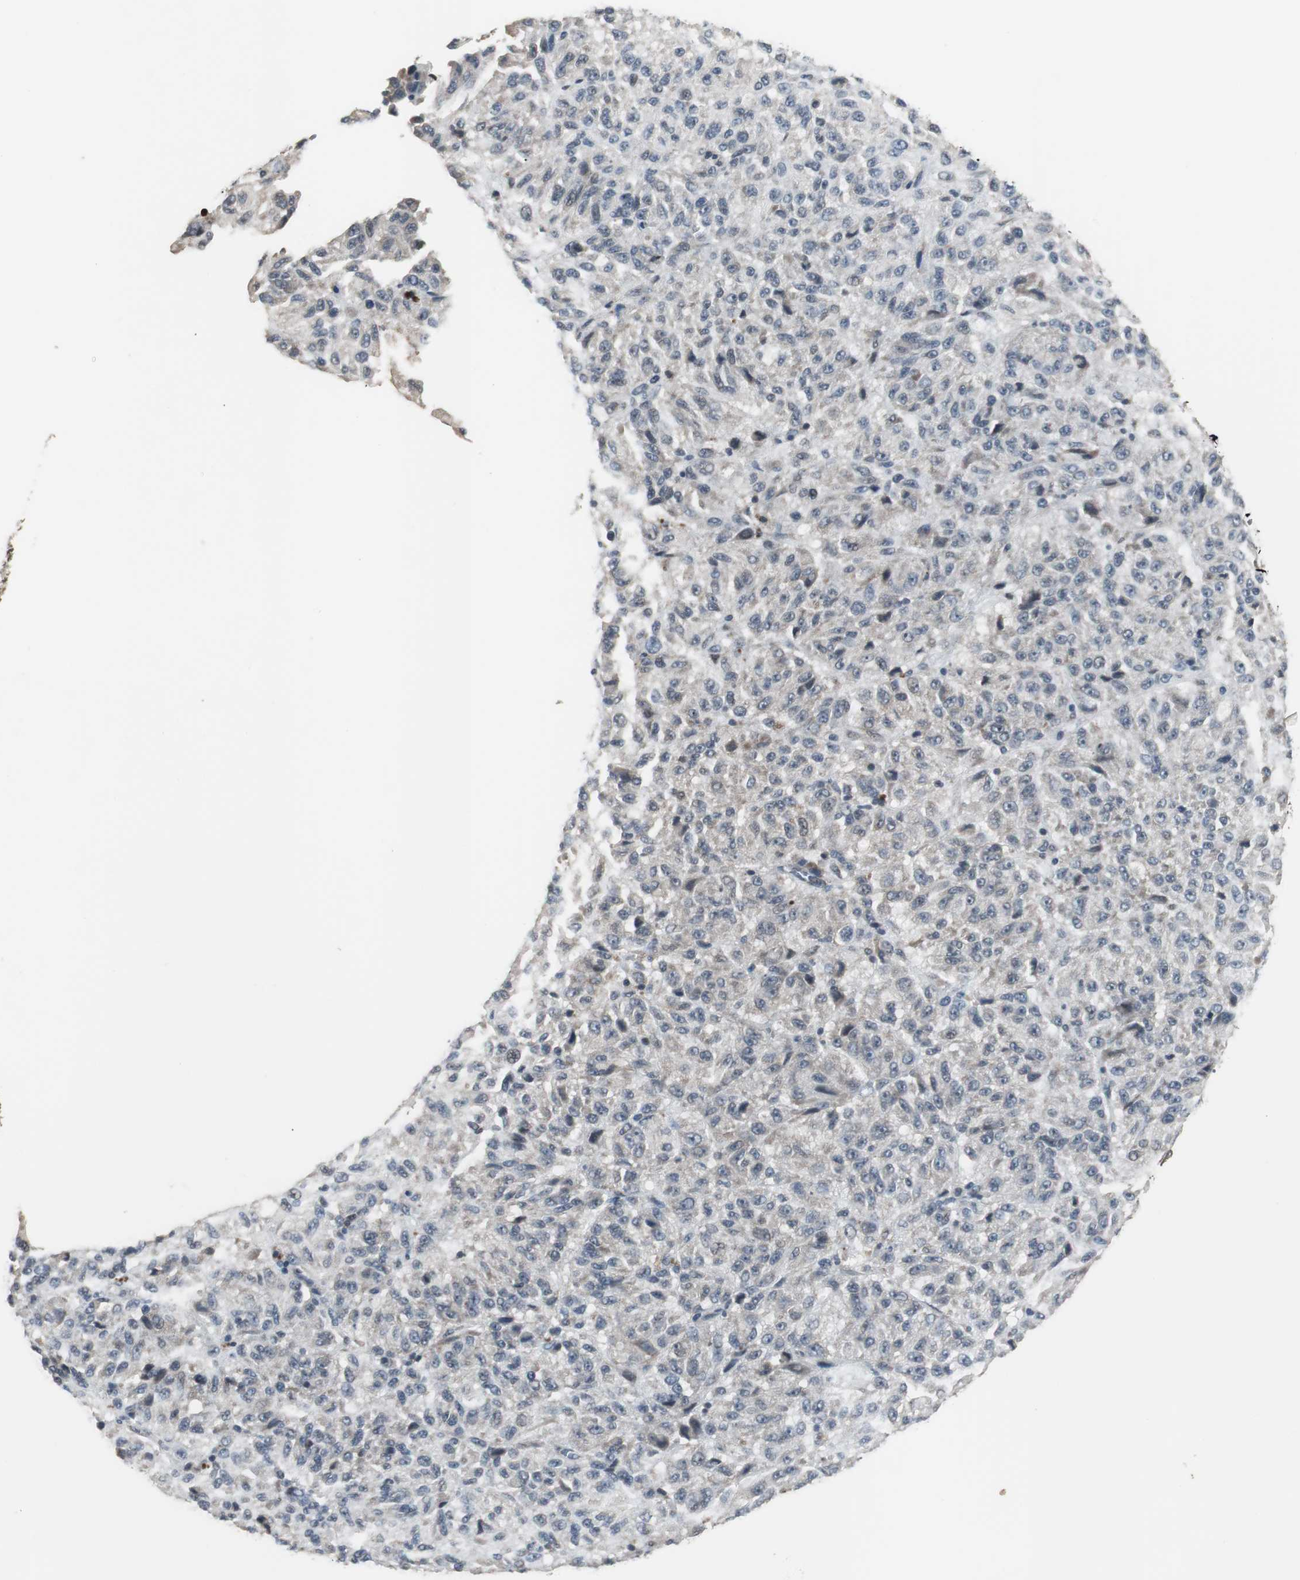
{"staining": {"intensity": "weak", "quantity": ">75%", "location": "cytoplasmic/membranous"}, "tissue": "melanoma", "cell_type": "Tumor cells", "image_type": "cancer", "snomed": [{"axis": "morphology", "description": "Malignant melanoma, Metastatic site"}, {"axis": "topography", "description": "Lung"}], "caption": "Protein expression analysis of malignant melanoma (metastatic site) displays weak cytoplasmic/membranous expression in about >75% of tumor cells. The protein is stained brown, and the nuclei are stained in blue (DAB IHC with brightfield microscopy, high magnification).", "gene": "ZMPSTE24", "patient": {"sex": "male", "age": 64}}